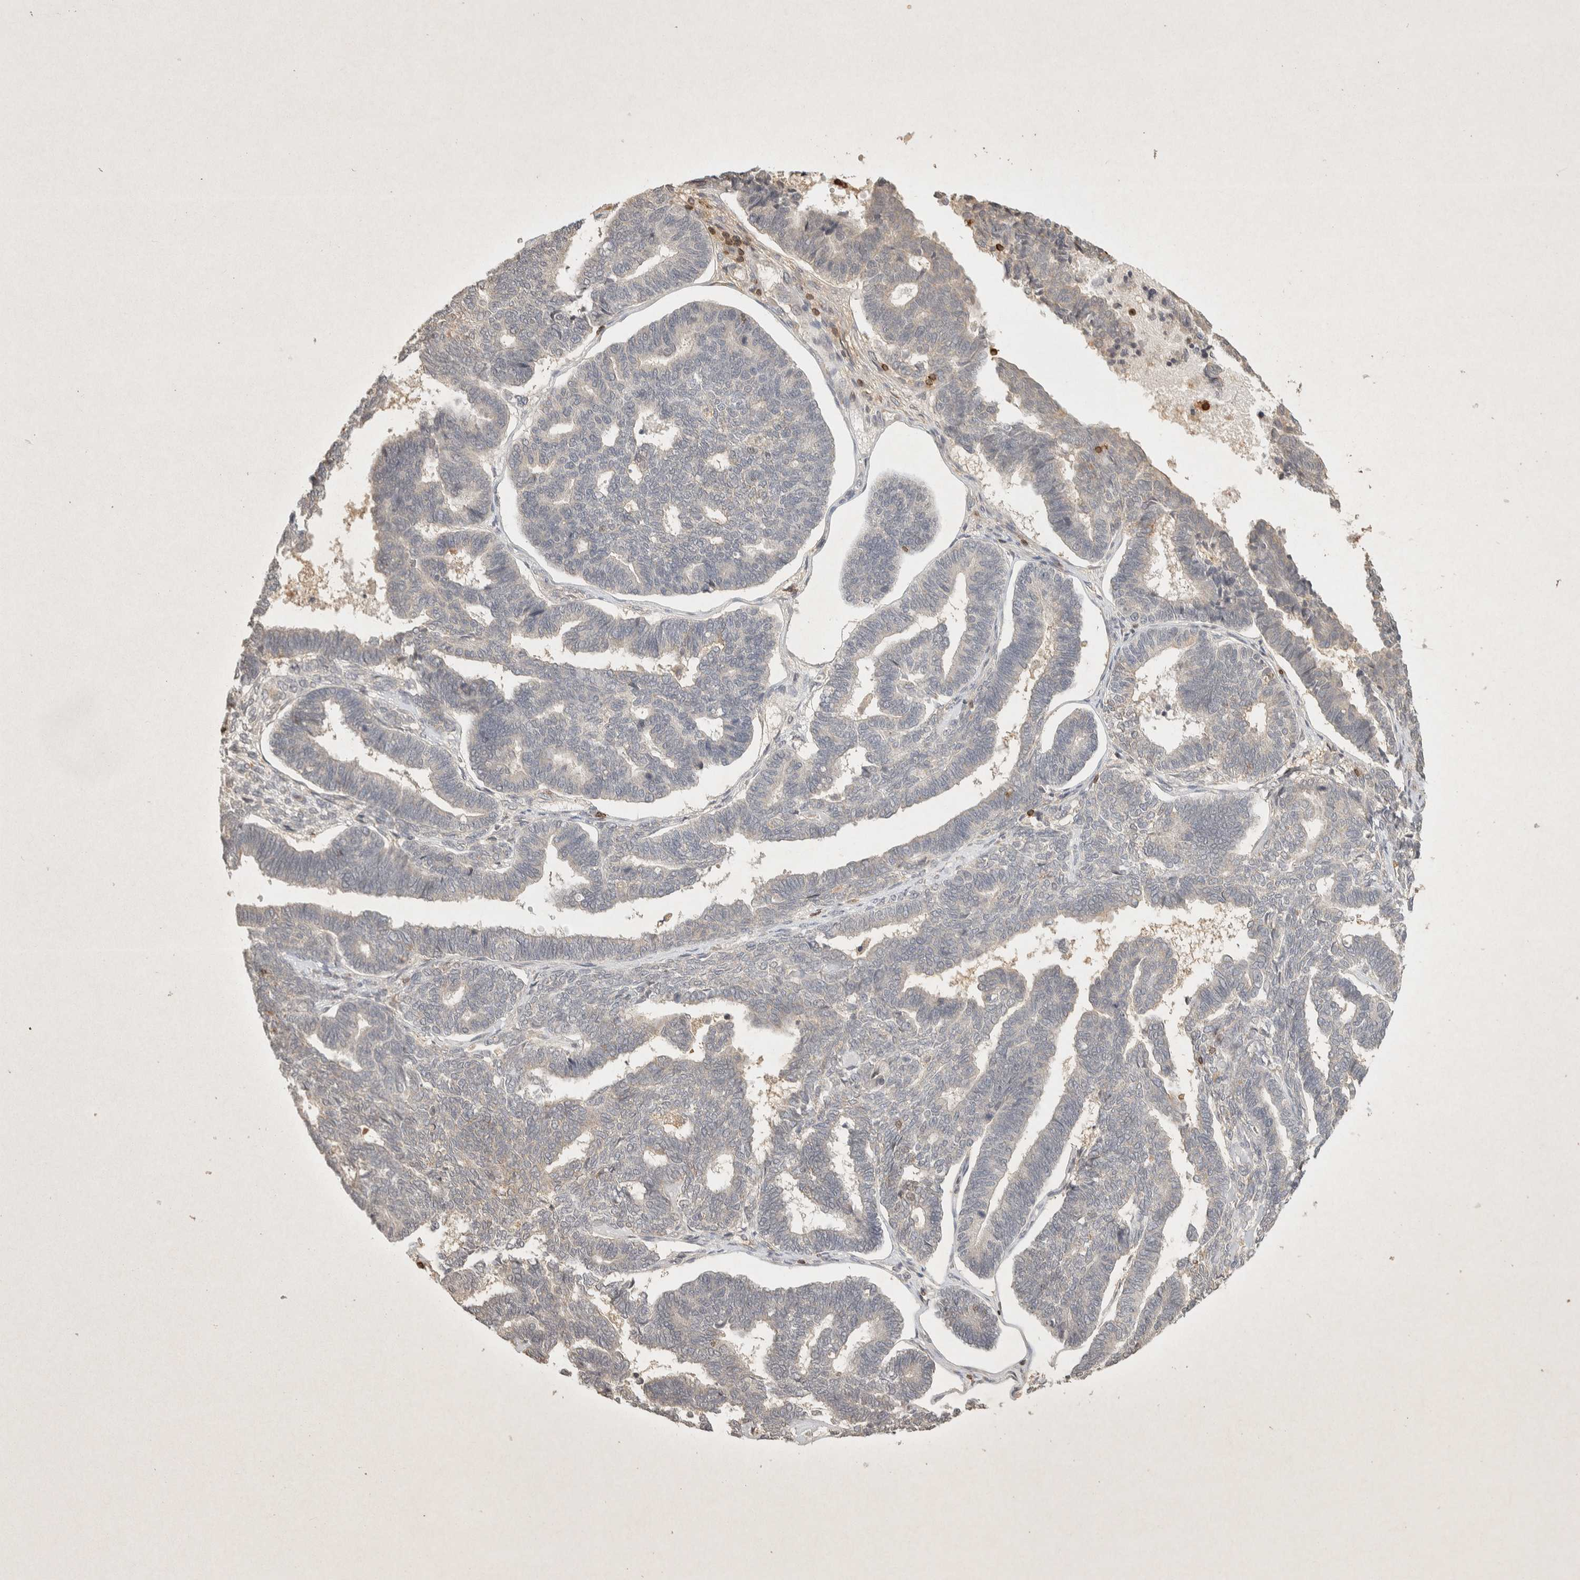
{"staining": {"intensity": "negative", "quantity": "none", "location": "none"}, "tissue": "endometrial cancer", "cell_type": "Tumor cells", "image_type": "cancer", "snomed": [{"axis": "morphology", "description": "Adenocarcinoma, NOS"}, {"axis": "topography", "description": "Endometrium"}], "caption": "Tumor cells are negative for brown protein staining in endometrial adenocarcinoma. (Brightfield microscopy of DAB (3,3'-diaminobenzidine) immunohistochemistry at high magnification).", "gene": "RAC2", "patient": {"sex": "female", "age": 70}}